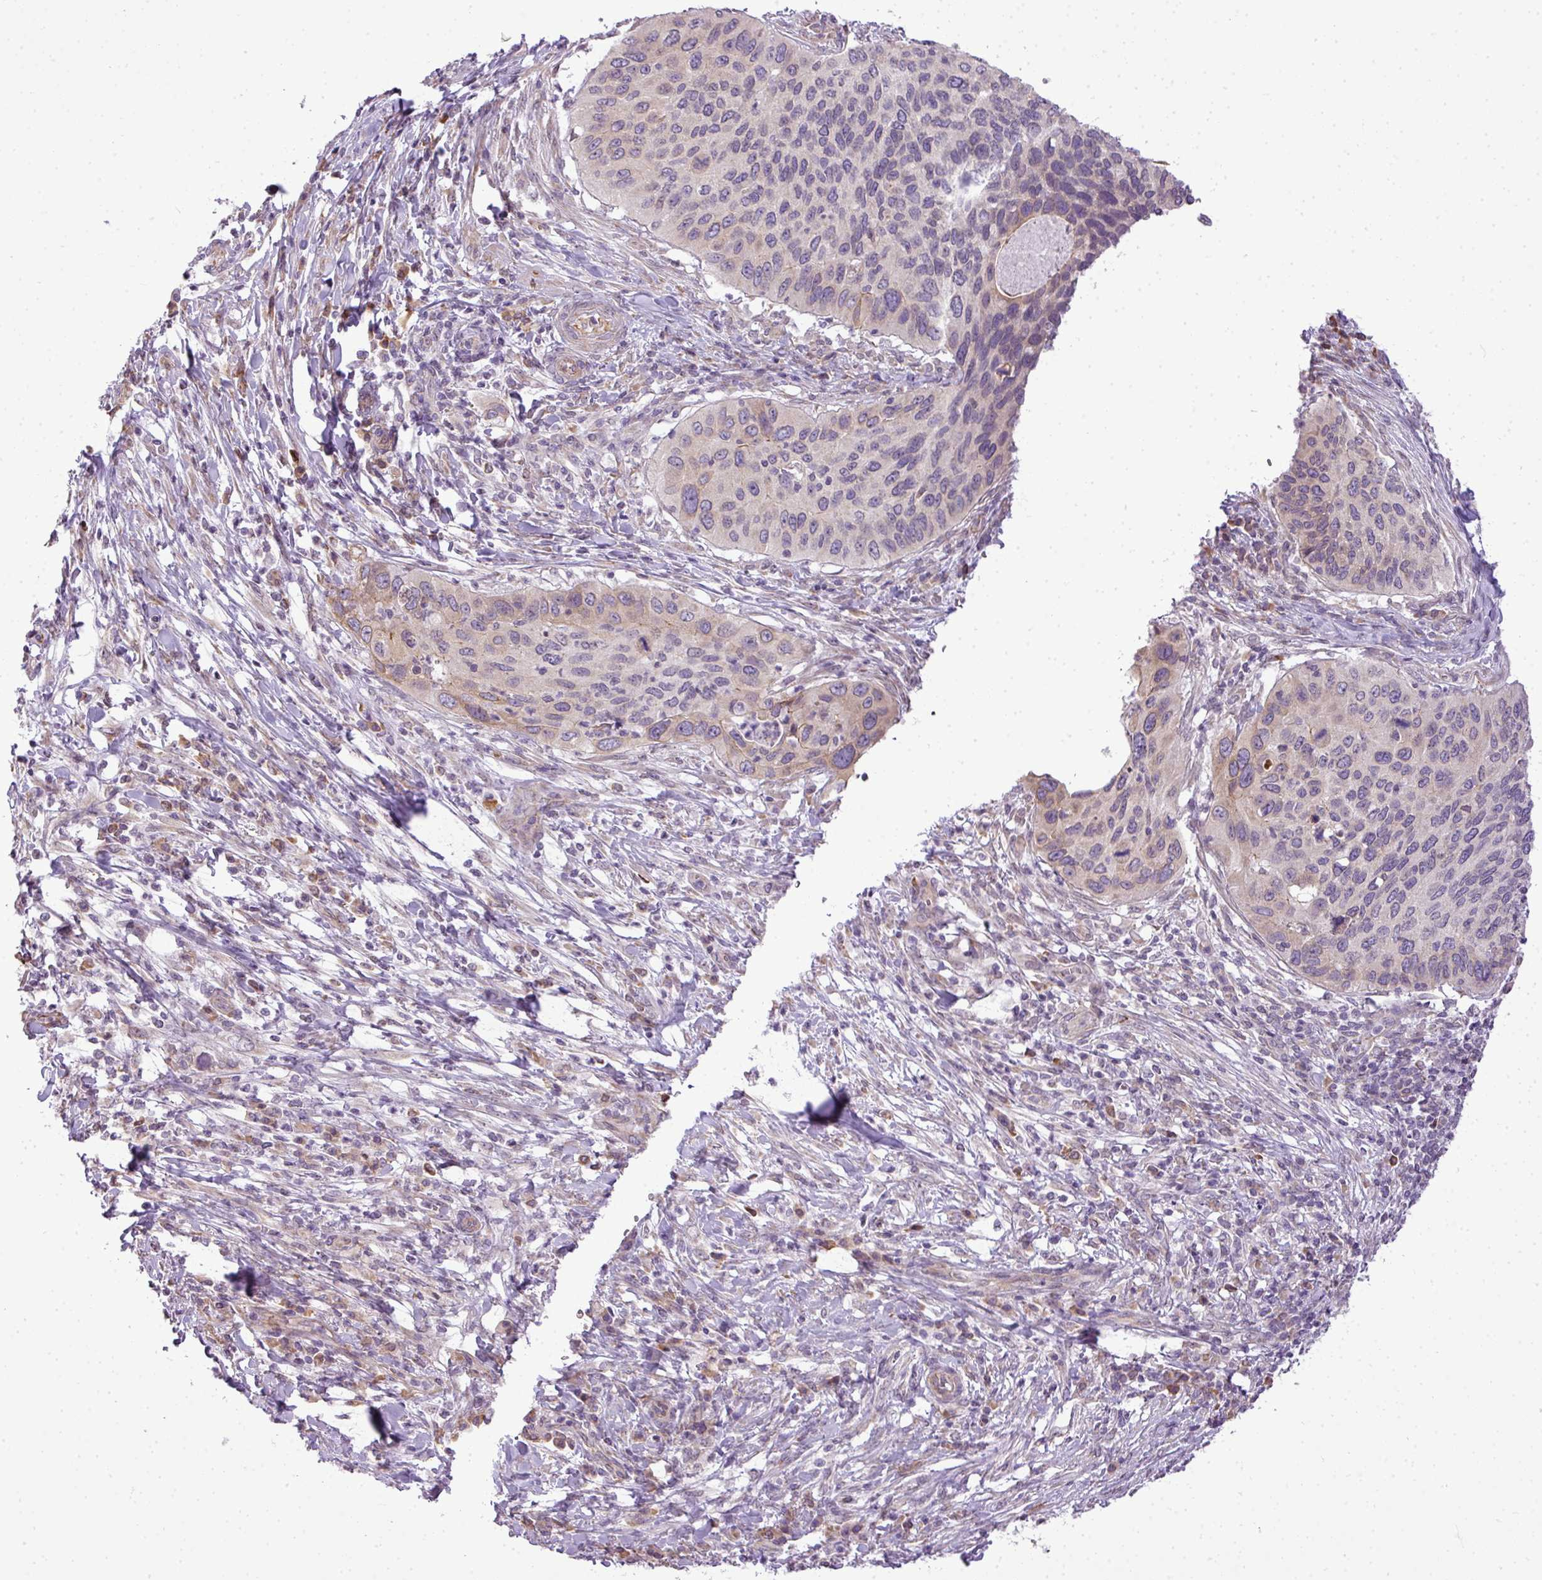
{"staining": {"intensity": "negative", "quantity": "none", "location": "none"}, "tissue": "cervical cancer", "cell_type": "Tumor cells", "image_type": "cancer", "snomed": [{"axis": "morphology", "description": "Squamous cell carcinoma, NOS"}, {"axis": "topography", "description": "Cervix"}], "caption": "This is an IHC histopathology image of human cervical squamous cell carcinoma. There is no expression in tumor cells.", "gene": "COX18", "patient": {"sex": "female", "age": 38}}